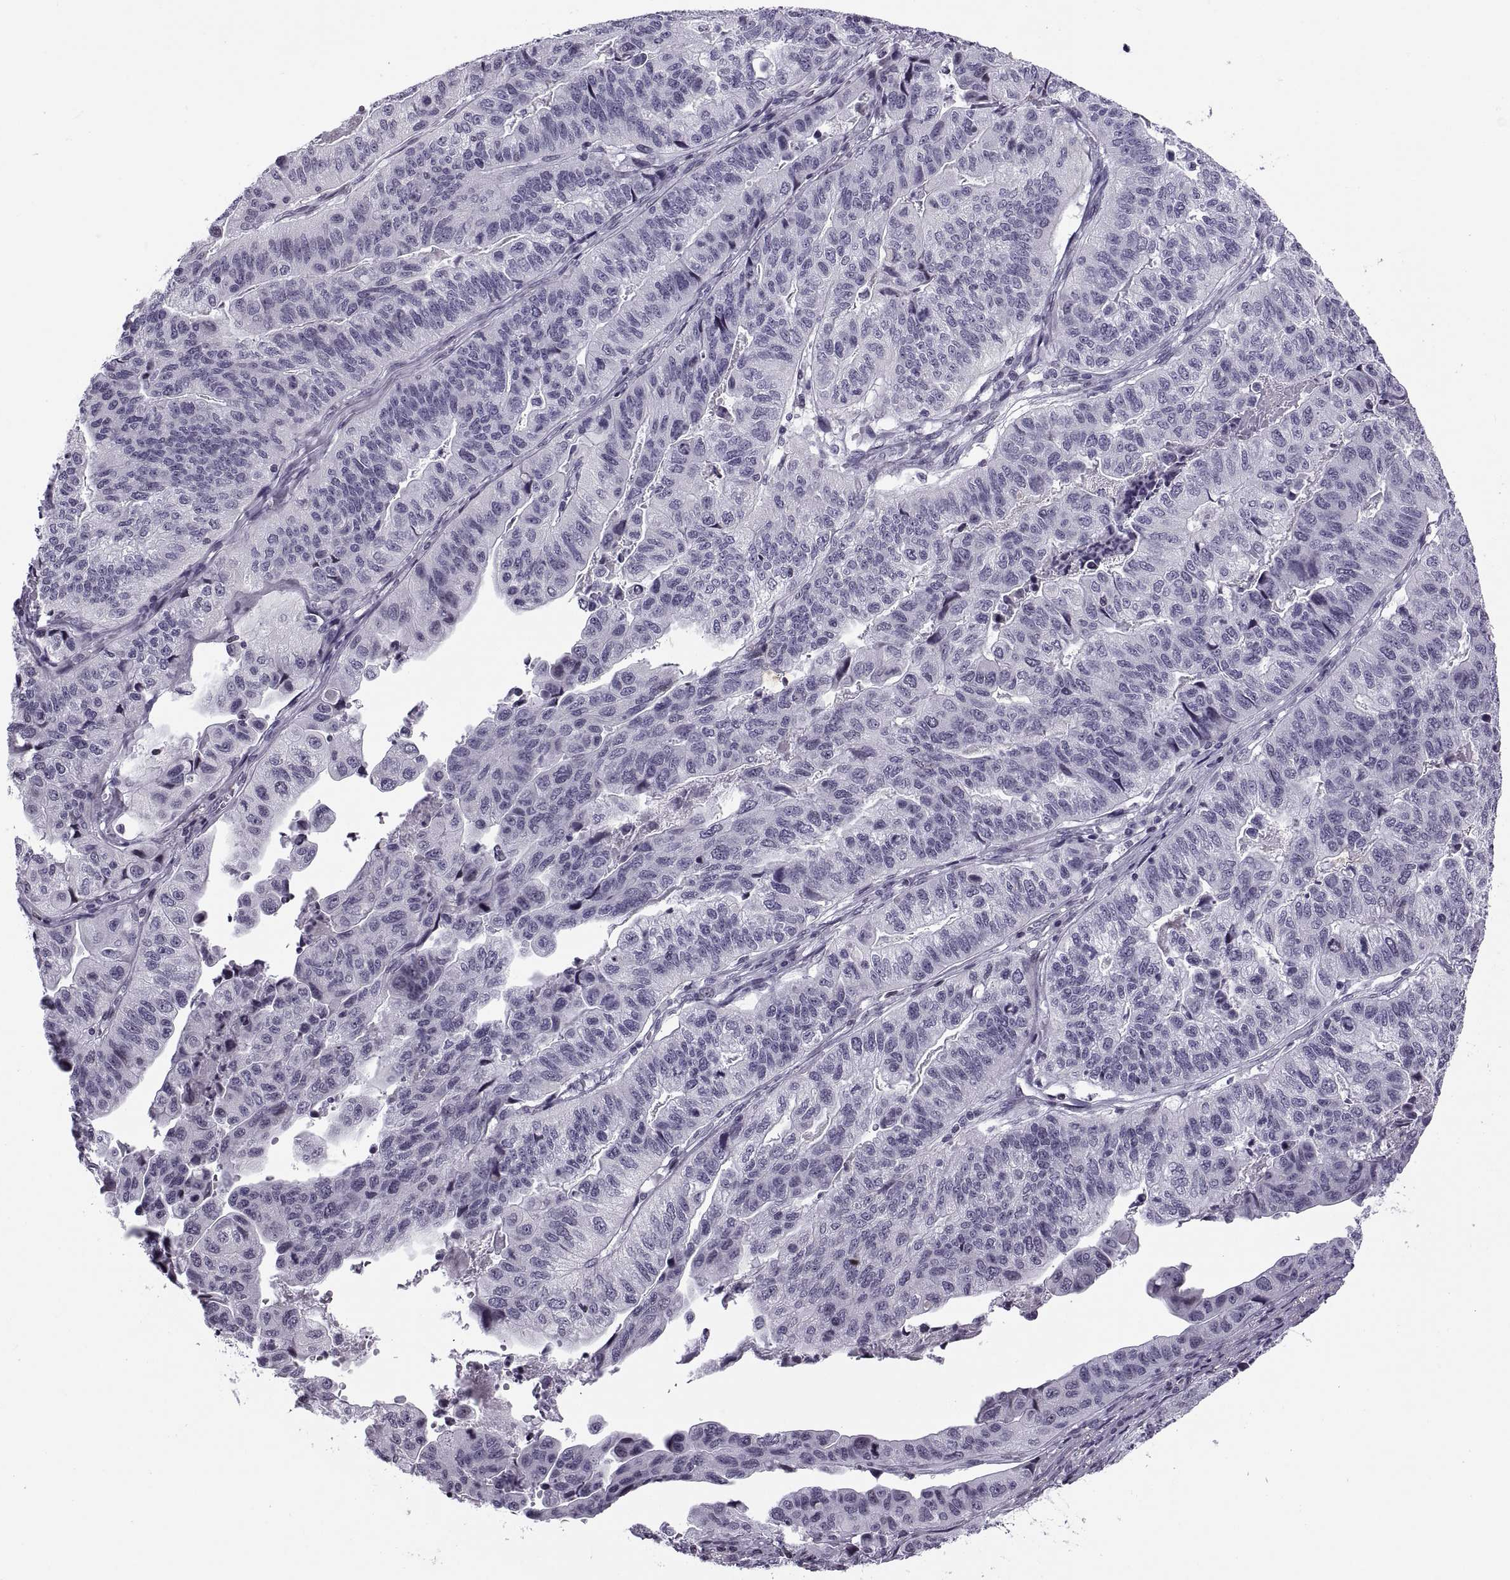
{"staining": {"intensity": "negative", "quantity": "none", "location": "none"}, "tissue": "stomach cancer", "cell_type": "Tumor cells", "image_type": "cancer", "snomed": [{"axis": "morphology", "description": "Adenocarcinoma, NOS"}, {"axis": "topography", "description": "Stomach, upper"}], "caption": "IHC image of neoplastic tissue: human adenocarcinoma (stomach) stained with DAB (3,3'-diaminobenzidine) shows no significant protein staining in tumor cells. (Brightfield microscopy of DAB (3,3'-diaminobenzidine) IHC at high magnification).", "gene": "H1-8", "patient": {"sex": "female", "age": 67}}